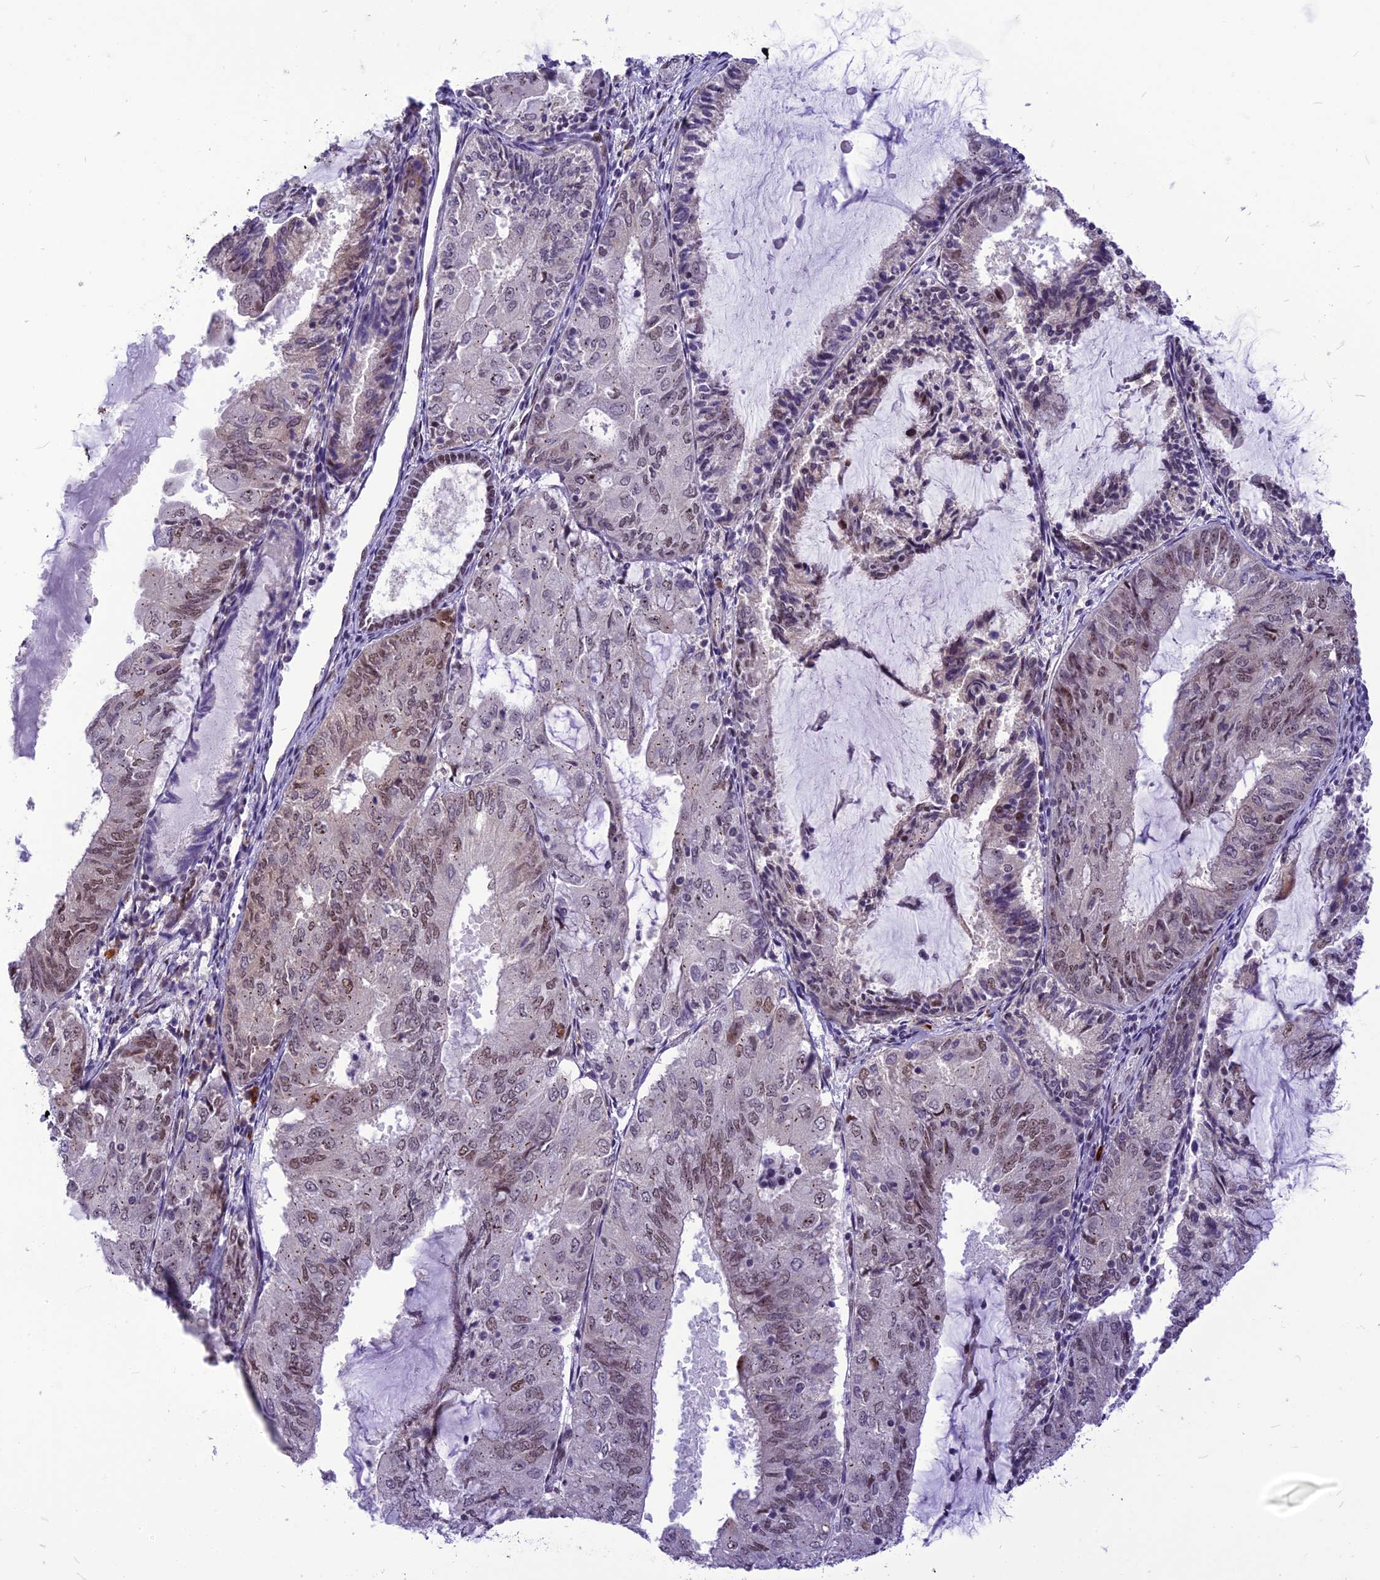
{"staining": {"intensity": "weak", "quantity": "25%-75%", "location": "nuclear"}, "tissue": "endometrial cancer", "cell_type": "Tumor cells", "image_type": "cancer", "snomed": [{"axis": "morphology", "description": "Adenocarcinoma, NOS"}, {"axis": "topography", "description": "Endometrium"}], "caption": "A photomicrograph of endometrial cancer (adenocarcinoma) stained for a protein demonstrates weak nuclear brown staining in tumor cells.", "gene": "IRF2BP1", "patient": {"sex": "female", "age": 81}}